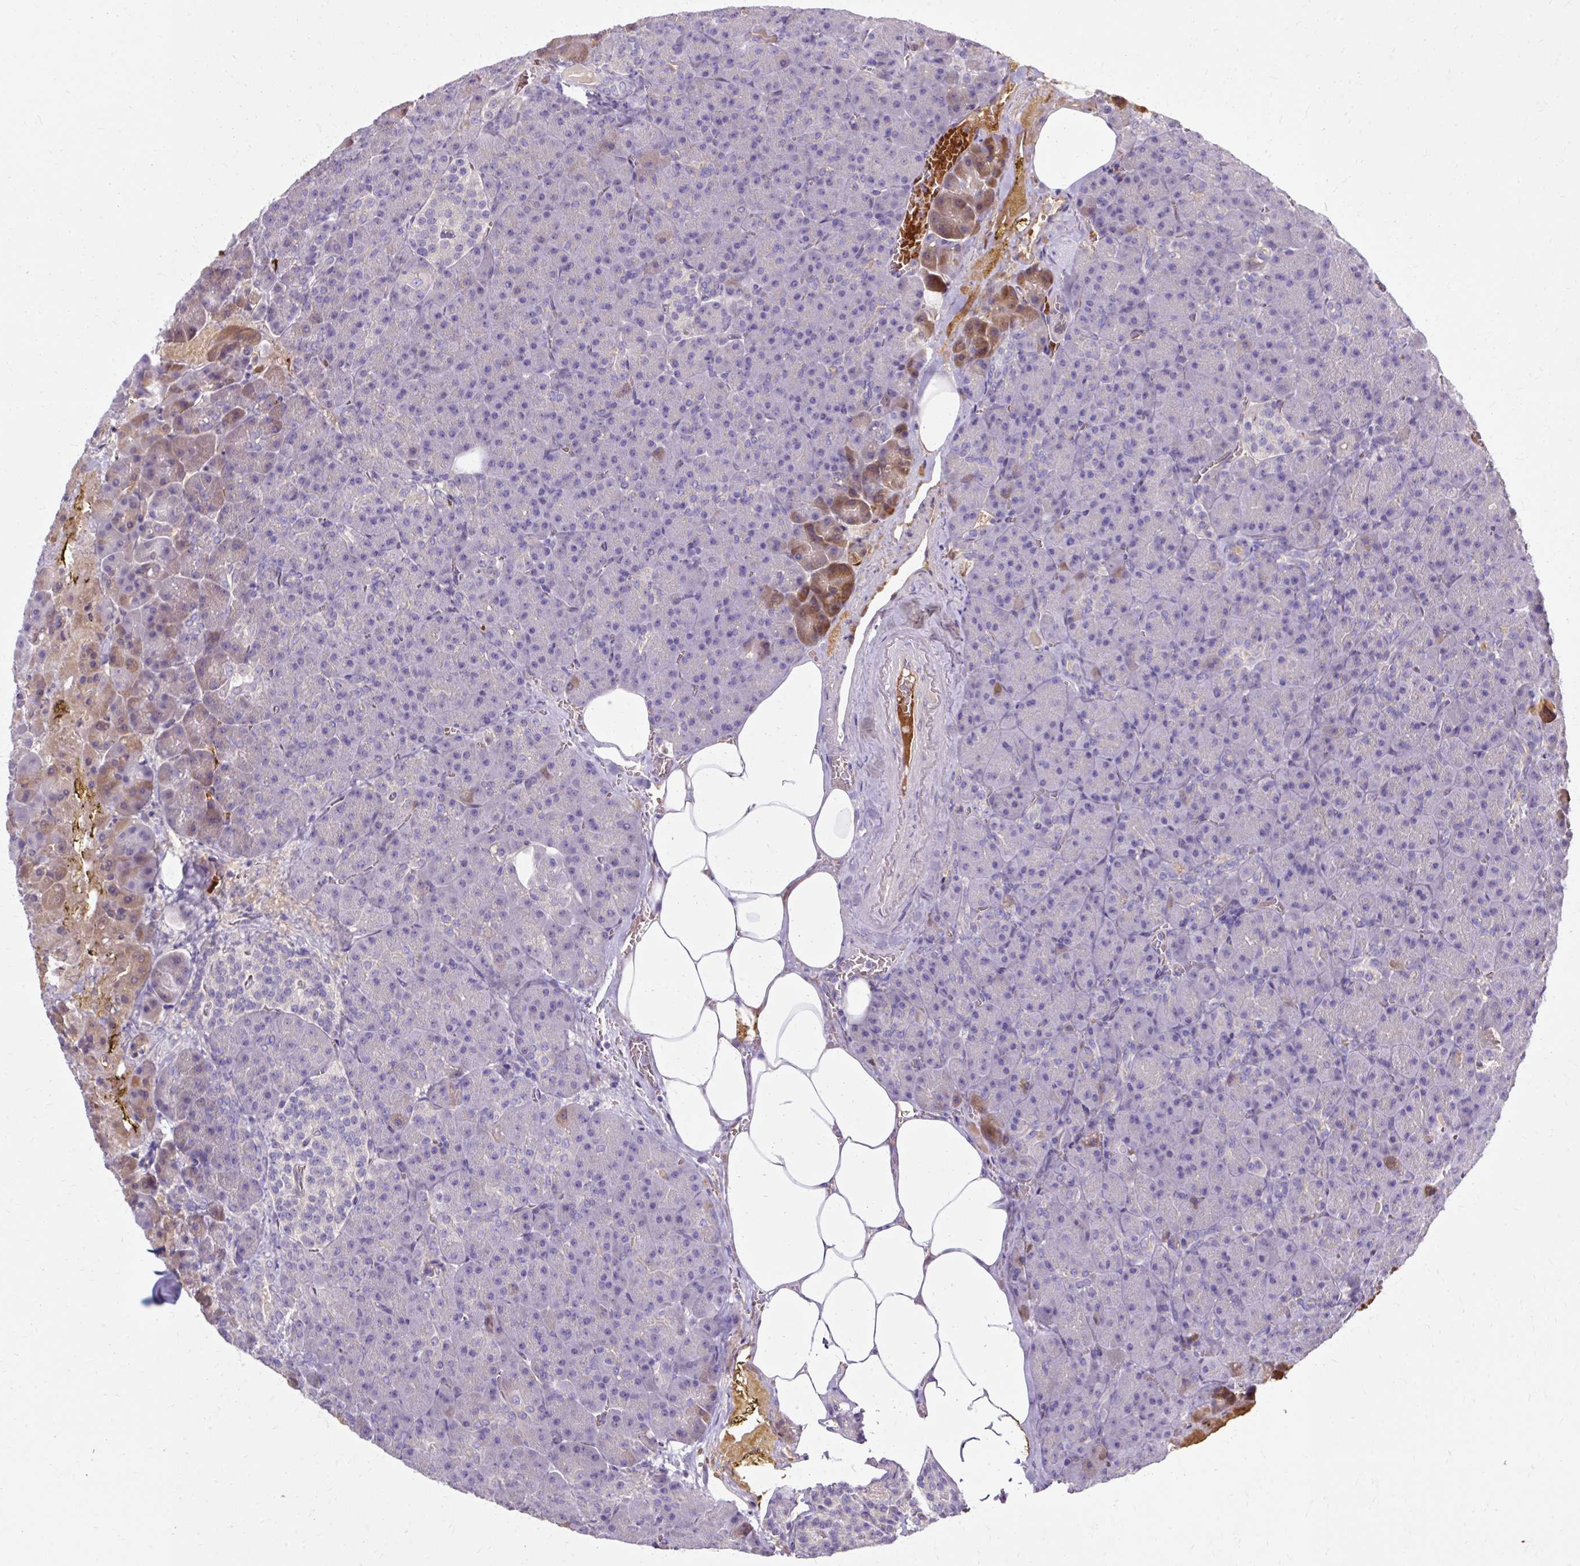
{"staining": {"intensity": "weak", "quantity": "<25%", "location": "cytoplasmic/membranous"}, "tissue": "pancreas", "cell_type": "Exocrine glandular cells", "image_type": "normal", "snomed": [{"axis": "morphology", "description": "Normal tissue, NOS"}, {"axis": "topography", "description": "Pancreas"}], "caption": "Pancreas stained for a protein using immunohistochemistry displays no staining exocrine glandular cells.", "gene": "USHBP1", "patient": {"sex": "female", "age": 74}}